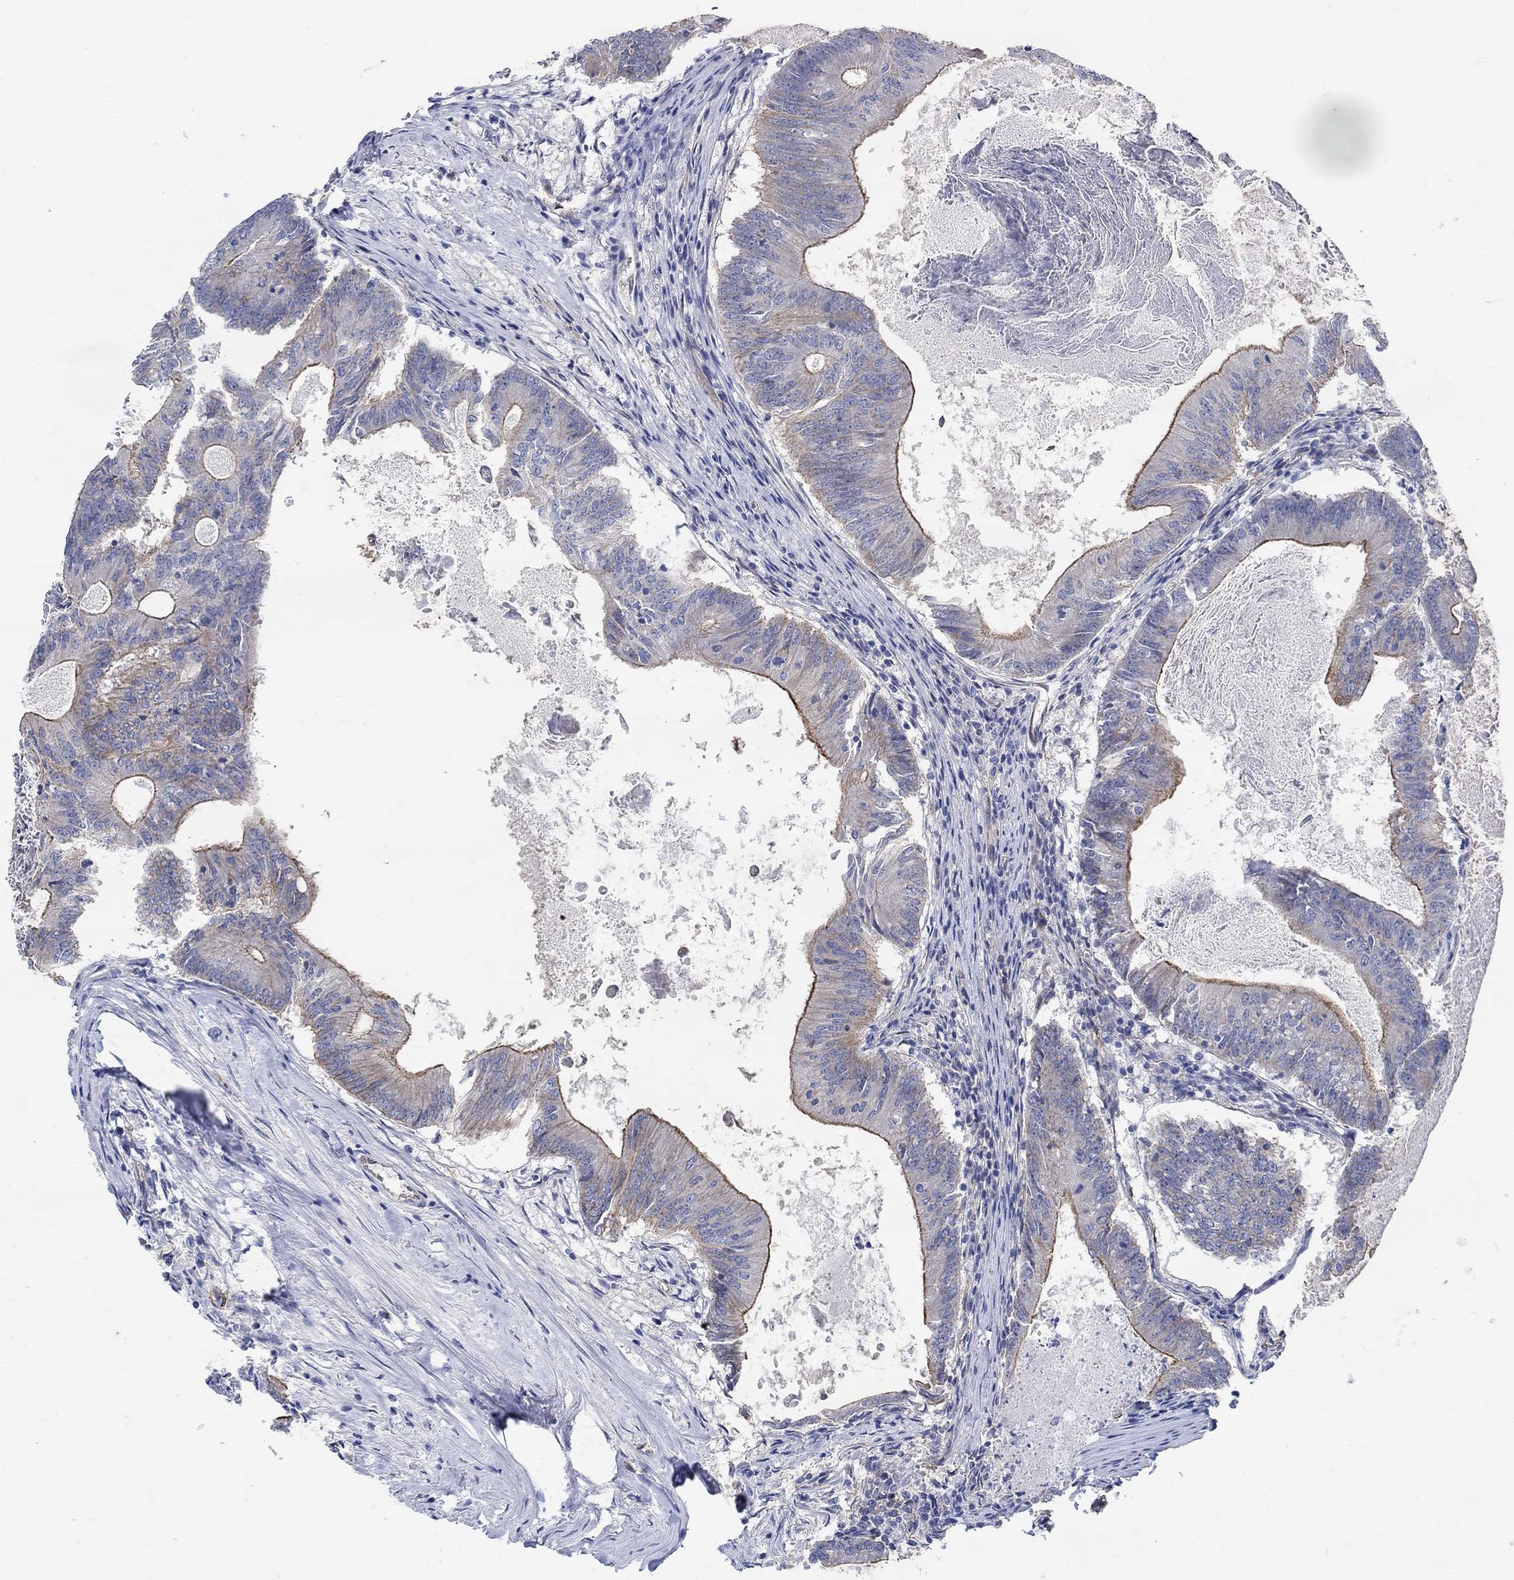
{"staining": {"intensity": "strong", "quantity": "<25%", "location": "cytoplasmic/membranous"}, "tissue": "colorectal cancer", "cell_type": "Tumor cells", "image_type": "cancer", "snomed": [{"axis": "morphology", "description": "Adenocarcinoma, NOS"}, {"axis": "topography", "description": "Colon"}], "caption": "Immunohistochemical staining of human colorectal cancer (adenocarcinoma) exhibits medium levels of strong cytoplasmic/membranous positivity in about <25% of tumor cells.", "gene": "TMEM198", "patient": {"sex": "female", "age": 70}}